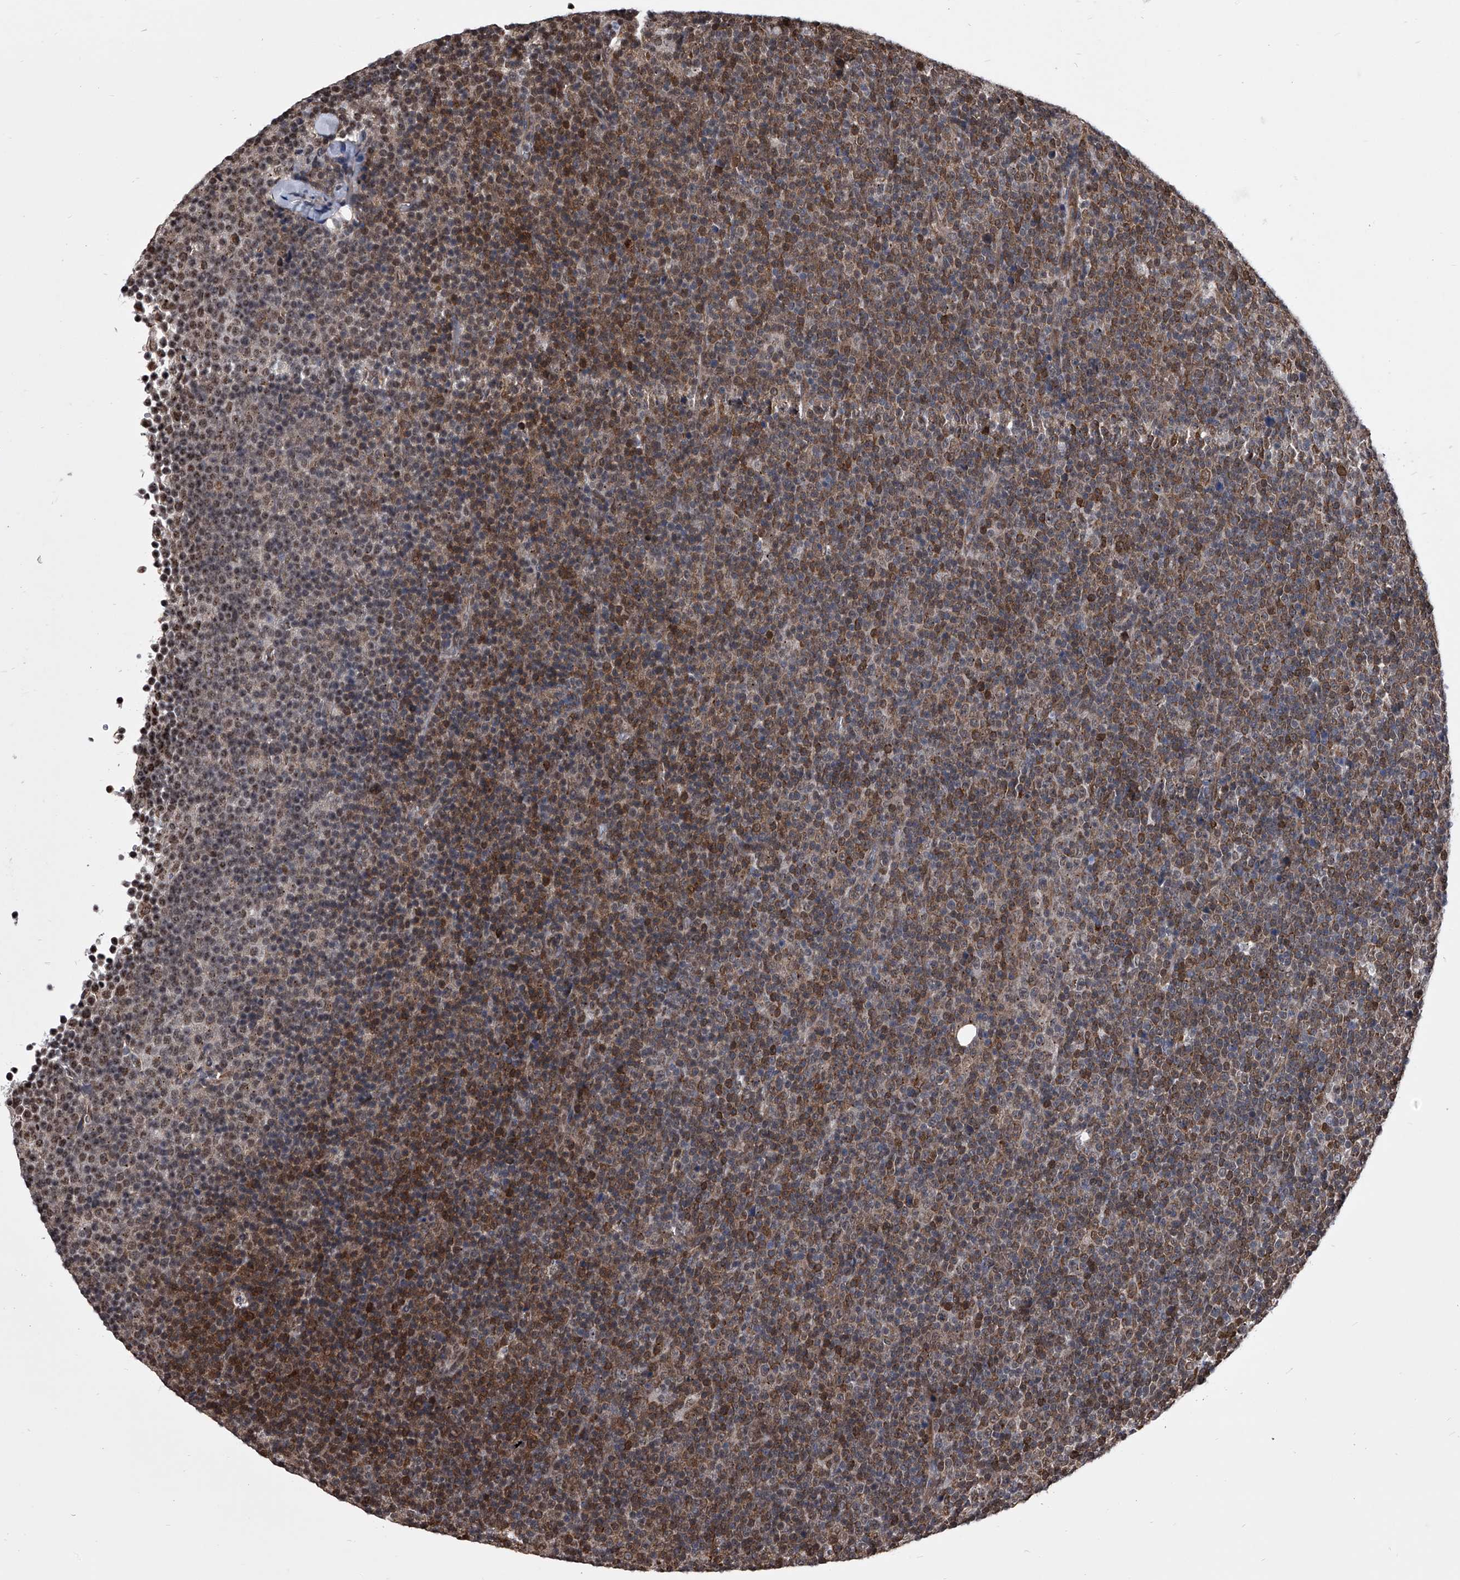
{"staining": {"intensity": "moderate", "quantity": "25%-75%", "location": "cytoplasmic/membranous"}, "tissue": "lymphoma", "cell_type": "Tumor cells", "image_type": "cancer", "snomed": [{"axis": "morphology", "description": "Malignant lymphoma, non-Hodgkin's type, Low grade"}, {"axis": "topography", "description": "Lymph node"}], "caption": "Immunohistochemical staining of malignant lymphoma, non-Hodgkin's type (low-grade) demonstrates medium levels of moderate cytoplasmic/membranous protein staining in about 25%-75% of tumor cells. (IHC, brightfield microscopy, high magnification).", "gene": "ZNF76", "patient": {"sex": "female", "age": 67}}